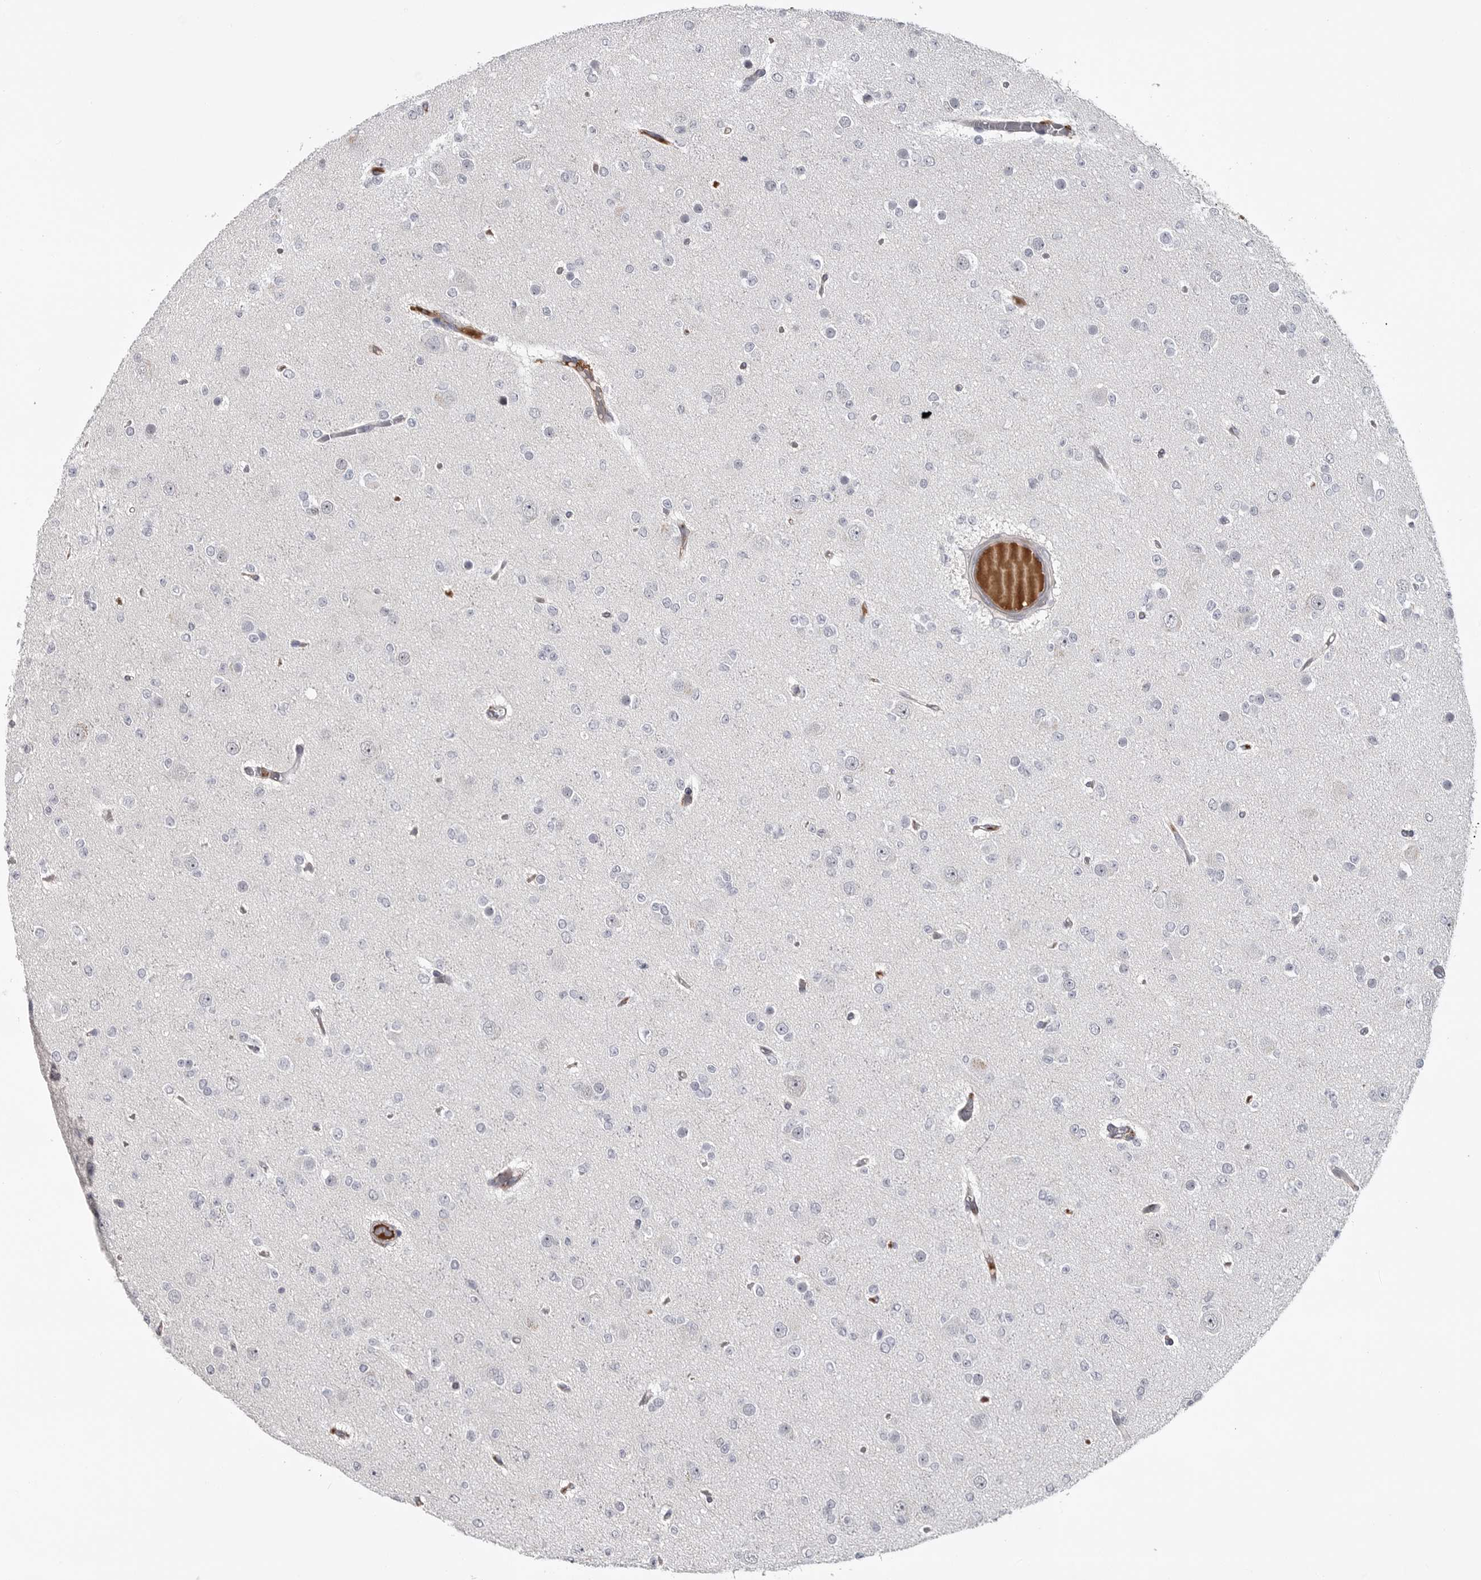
{"staining": {"intensity": "negative", "quantity": "none", "location": "none"}, "tissue": "glioma", "cell_type": "Tumor cells", "image_type": "cancer", "snomed": [{"axis": "morphology", "description": "Glioma, malignant, Low grade"}, {"axis": "topography", "description": "Brain"}], "caption": "A photomicrograph of human malignant low-grade glioma is negative for staining in tumor cells. (Immunohistochemistry (ihc), brightfield microscopy, high magnification).", "gene": "ZNF277", "patient": {"sex": "female", "age": 22}}